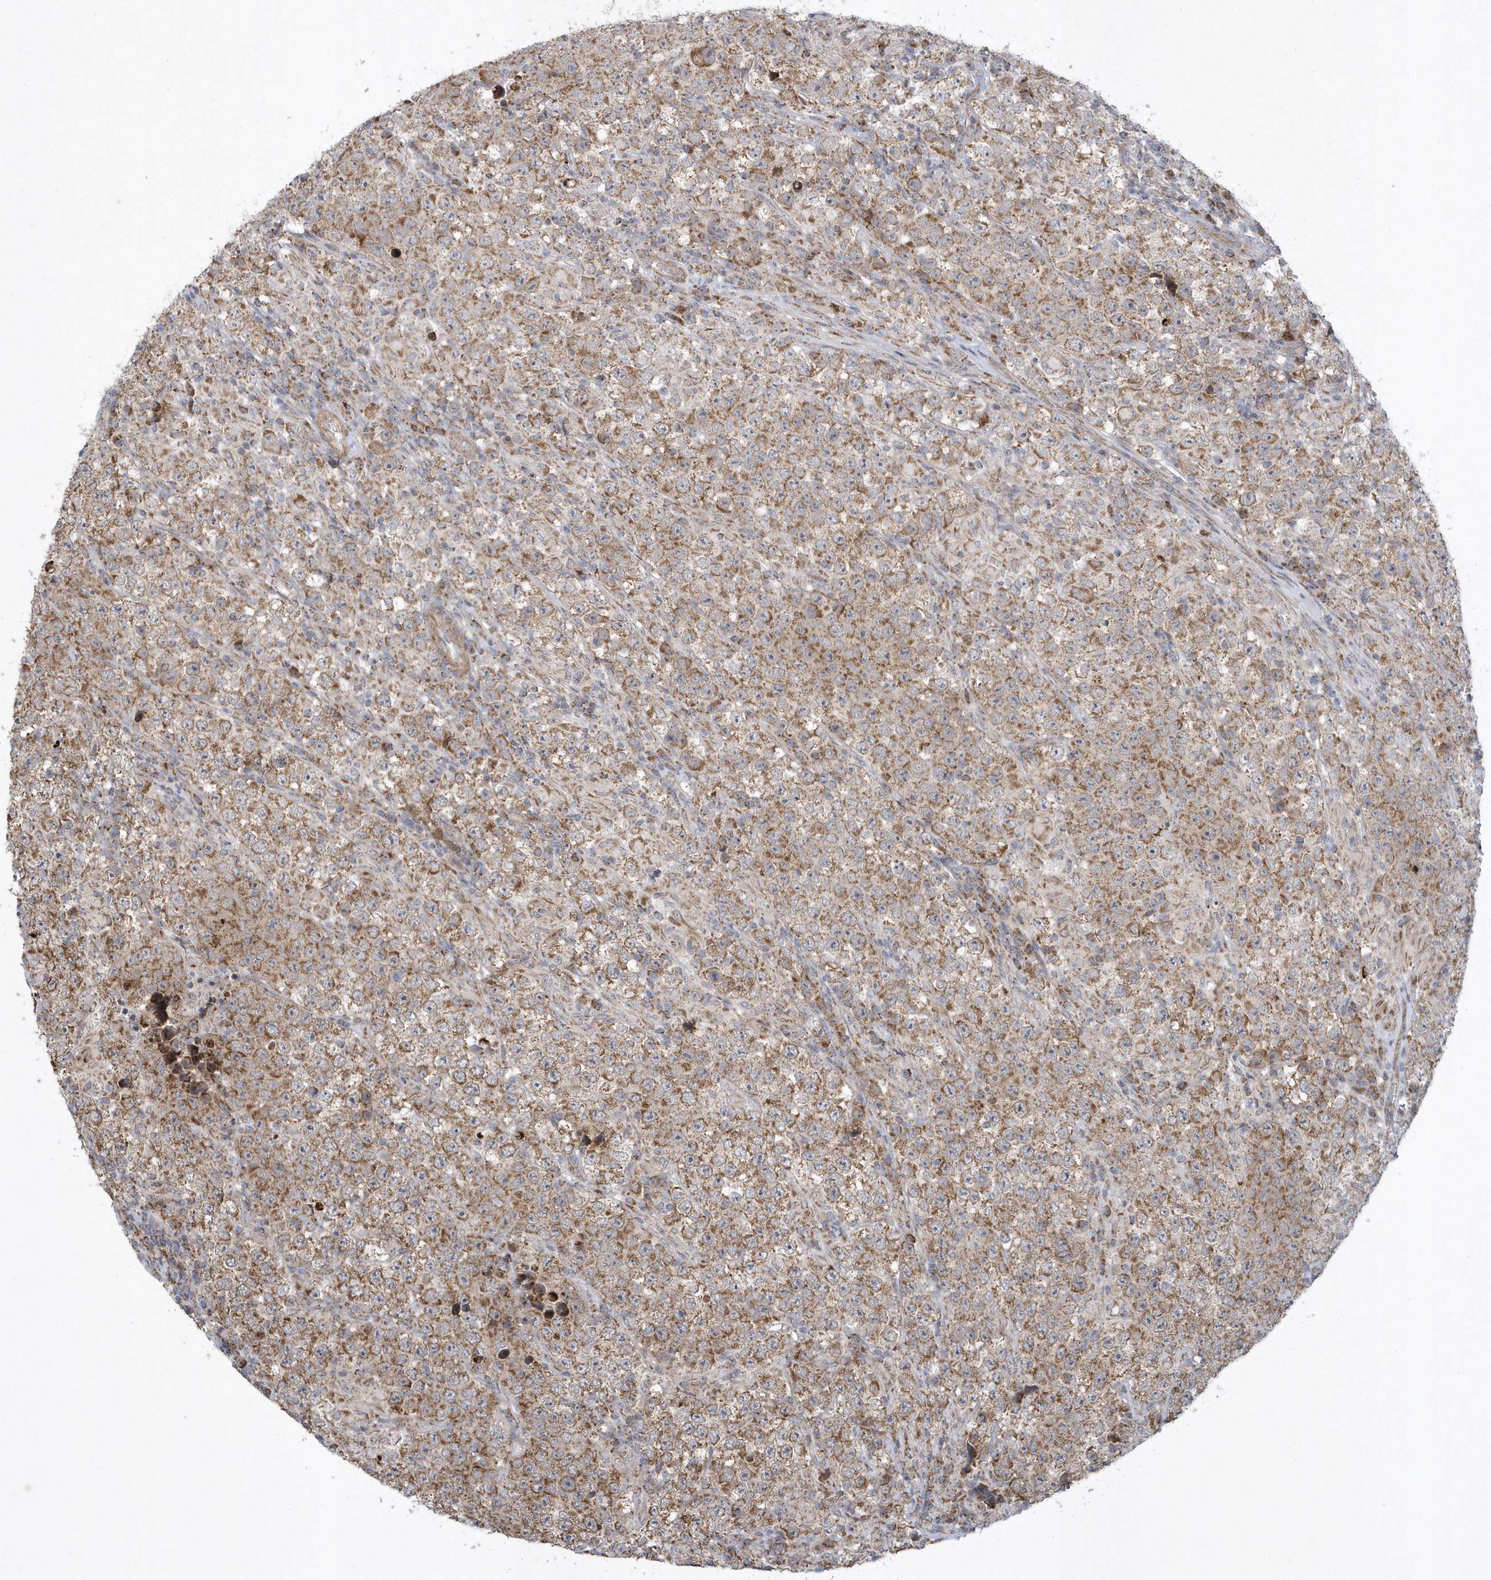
{"staining": {"intensity": "moderate", "quantity": ">75%", "location": "cytoplasmic/membranous"}, "tissue": "testis cancer", "cell_type": "Tumor cells", "image_type": "cancer", "snomed": [{"axis": "morphology", "description": "Normal tissue, NOS"}, {"axis": "morphology", "description": "Urothelial carcinoma, High grade"}, {"axis": "morphology", "description": "Seminoma, NOS"}, {"axis": "morphology", "description": "Carcinoma, Embryonal, NOS"}, {"axis": "topography", "description": "Urinary bladder"}, {"axis": "topography", "description": "Testis"}], "caption": "A photomicrograph of human testis cancer (embryonal carcinoma) stained for a protein demonstrates moderate cytoplasmic/membranous brown staining in tumor cells. (IHC, brightfield microscopy, high magnification).", "gene": "SLX9", "patient": {"sex": "male", "age": 41}}